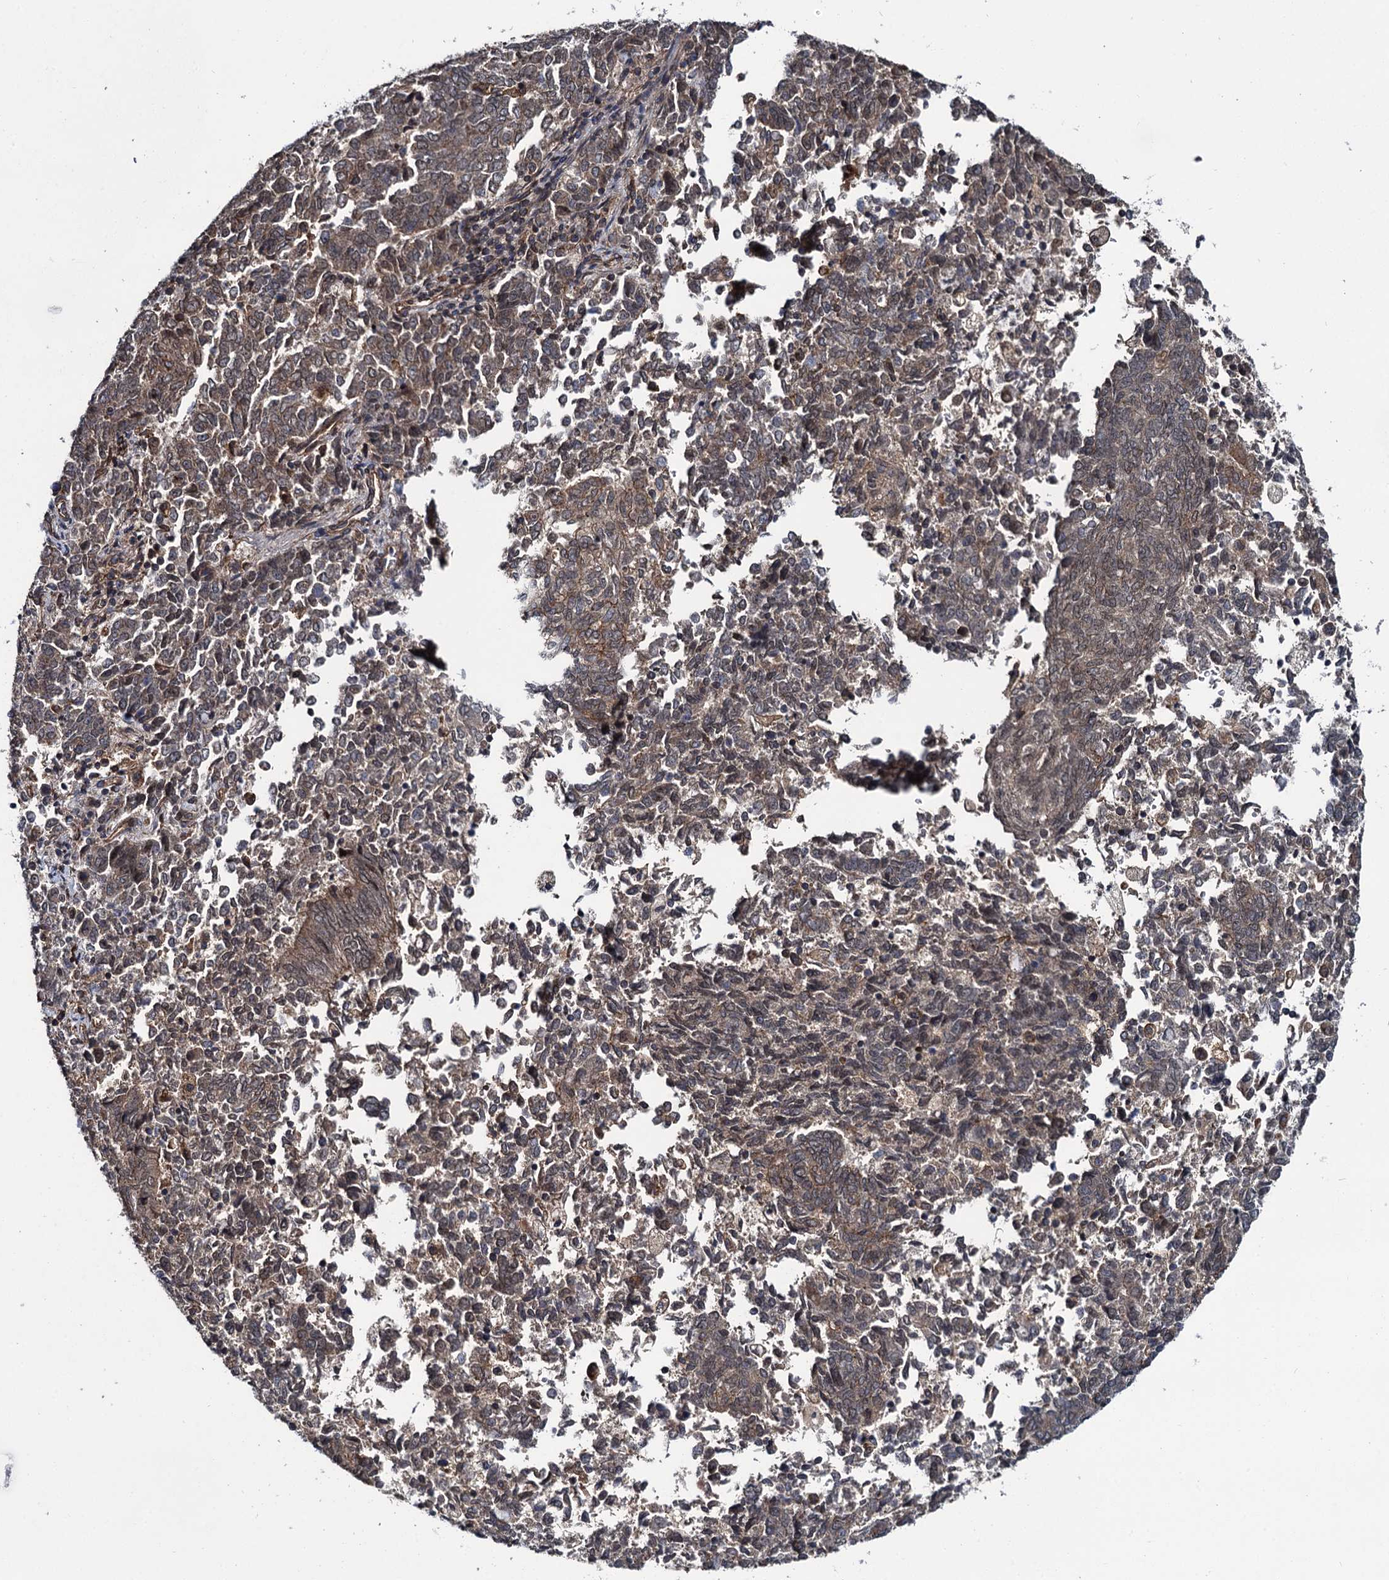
{"staining": {"intensity": "weak", "quantity": ">75%", "location": "cytoplasmic/membranous"}, "tissue": "endometrial cancer", "cell_type": "Tumor cells", "image_type": "cancer", "snomed": [{"axis": "morphology", "description": "Adenocarcinoma, NOS"}, {"axis": "topography", "description": "Endometrium"}], "caption": "Immunohistochemical staining of human endometrial adenocarcinoma displays weak cytoplasmic/membranous protein positivity in approximately >75% of tumor cells.", "gene": "ZFYVE19", "patient": {"sex": "female", "age": 80}}